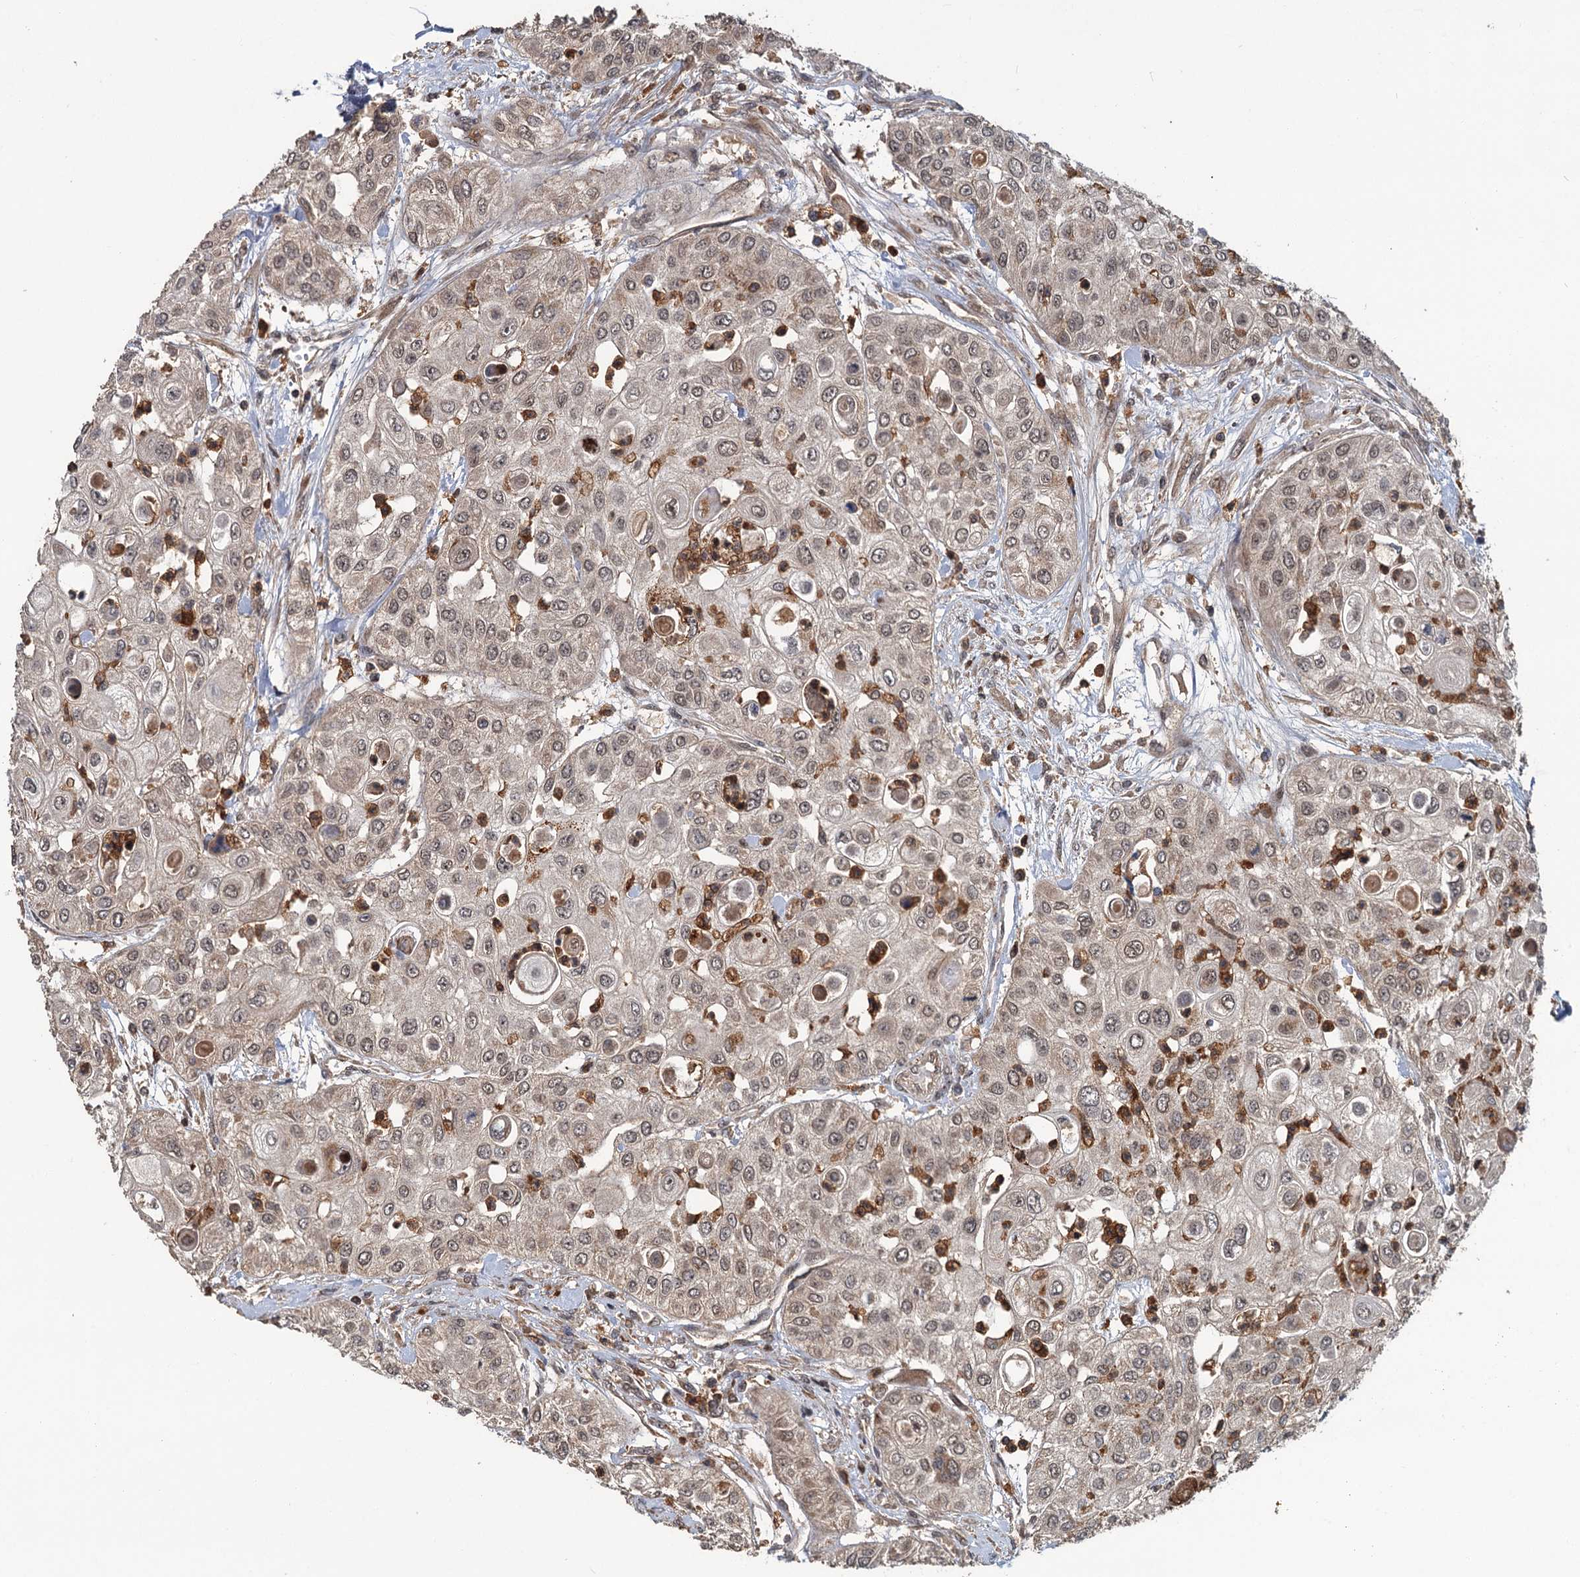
{"staining": {"intensity": "weak", "quantity": ">75%", "location": "cytoplasmic/membranous,nuclear"}, "tissue": "urothelial cancer", "cell_type": "Tumor cells", "image_type": "cancer", "snomed": [{"axis": "morphology", "description": "Urothelial carcinoma, High grade"}, {"axis": "topography", "description": "Urinary bladder"}], "caption": "Immunohistochemistry (IHC) staining of urothelial cancer, which shows low levels of weak cytoplasmic/membranous and nuclear staining in approximately >75% of tumor cells indicating weak cytoplasmic/membranous and nuclear protein expression. The staining was performed using DAB (brown) for protein detection and nuclei were counterstained in hematoxylin (blue).", "gene": "KANSL2", "patient": {"sex": "female", "age": 79}}